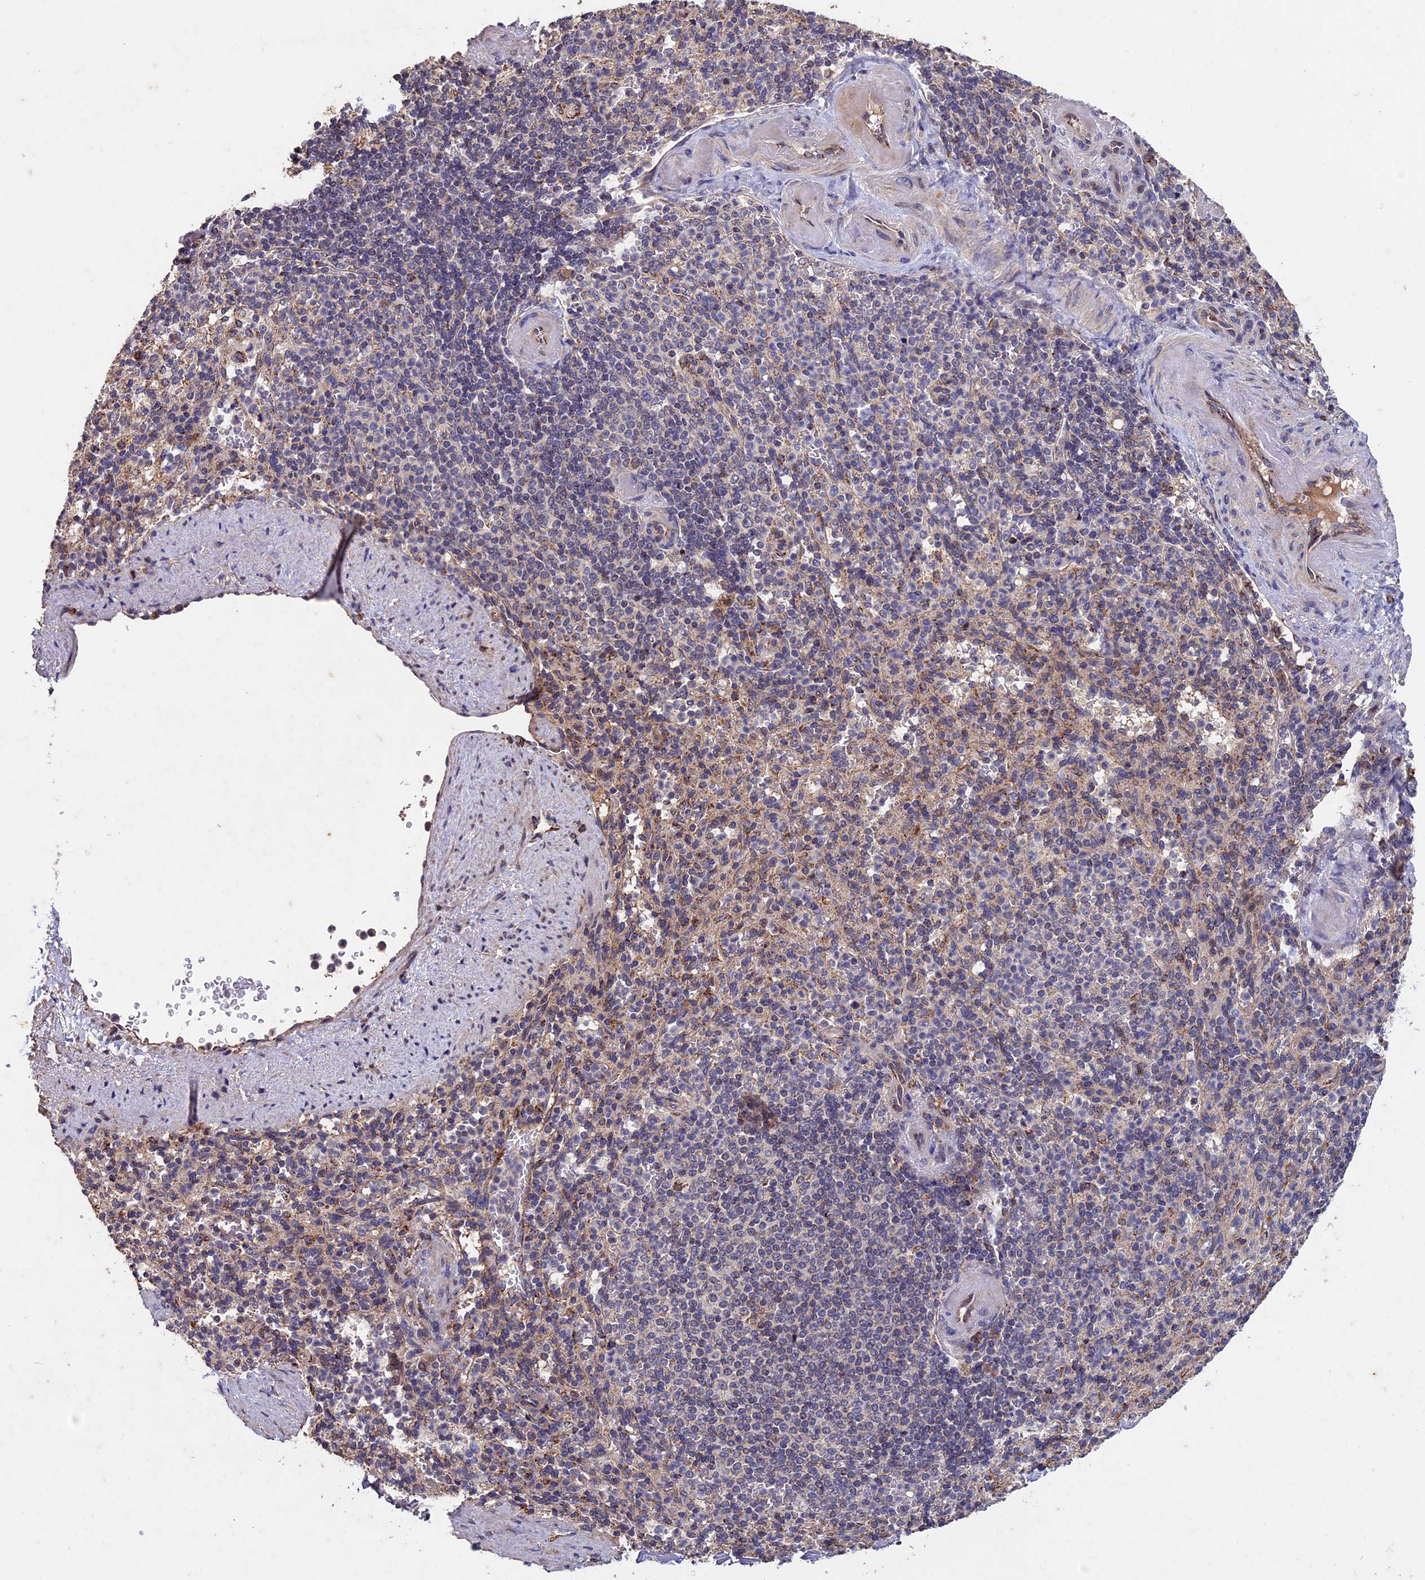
{"staining": {"intensity": "moderate", "quantity": "25%-75%", "location": "cytoplasmic/membranous"}, "tissue": "spleen", "cell_type": "Cells in red pulp", "image_type": "normal", "snomed": [{"axis": "morphology", "description": "Normal tissue, NOS"}, {"axis": "topography", "description": "Spleen"}], "caption": "Immunohistochemical staining of normal spleen exhibits 25%-75% levels of moderate cytoplasmic/membranous protein staining in about 25%-75% of cells in red pulp. Using DAB (brown) and hematoxylin (blue) stains, captured at high magnification using brightfield microscopy.", "gene": "RNF17", "patient": {"sex": "female", "age": 74}}